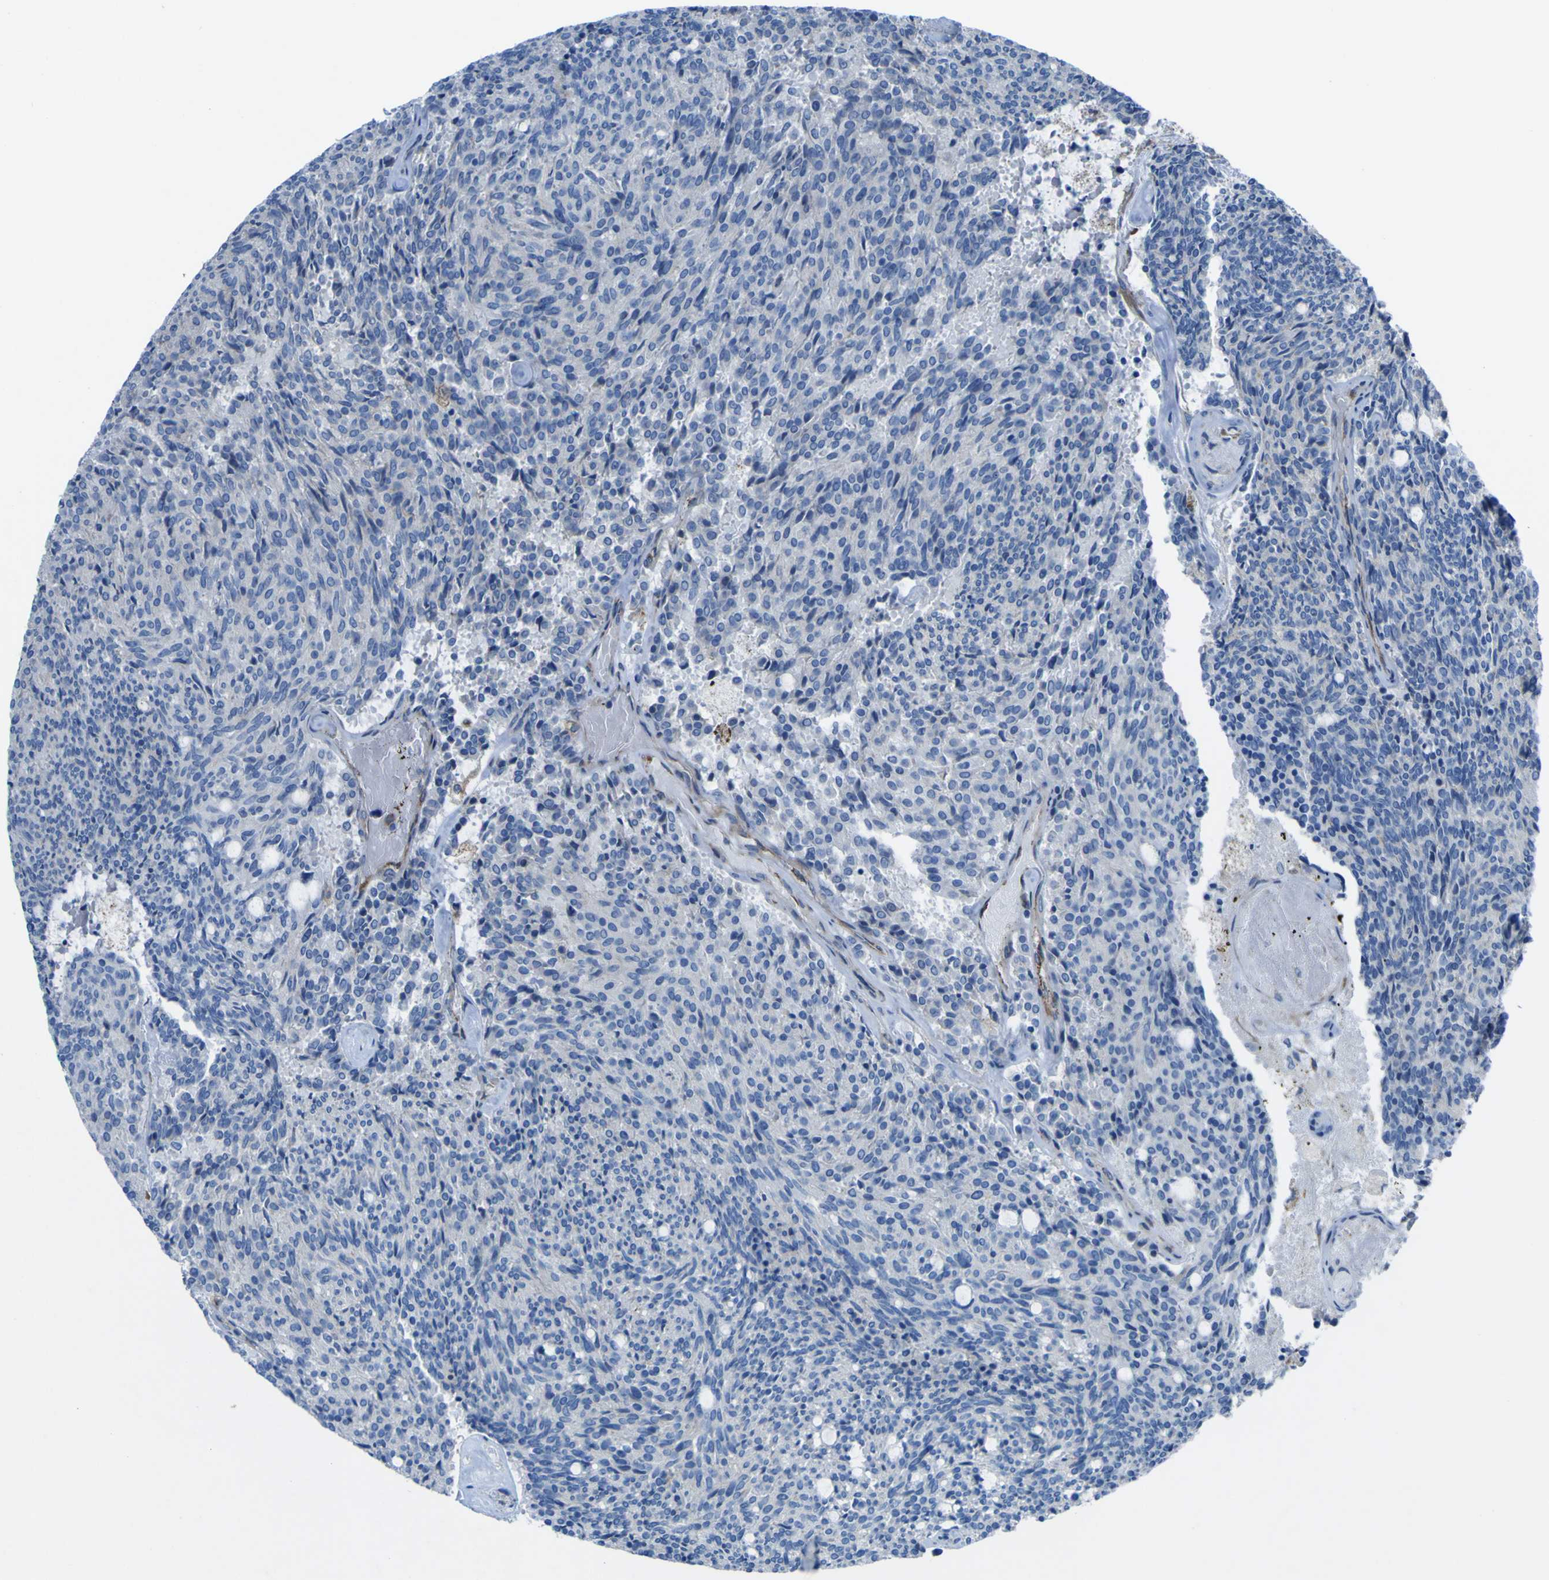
{"staining": {"intensity": "negative", "quantity": "none", "location": "none"}, "tissue": "carcinoid", "cell_type": "Tumor cells", "image_type": "cancer", "snomed": [{"axis": "morphology", "description": "Carcinoid, malignant, NOS"}, {"axis": "topography", "description": "Pancreas"}], "caption": "An image of human malignant carcinoid is negative for staining in tumor cells.", "gene": "CST3", "patient": {"sex": "female", "age": 54}}